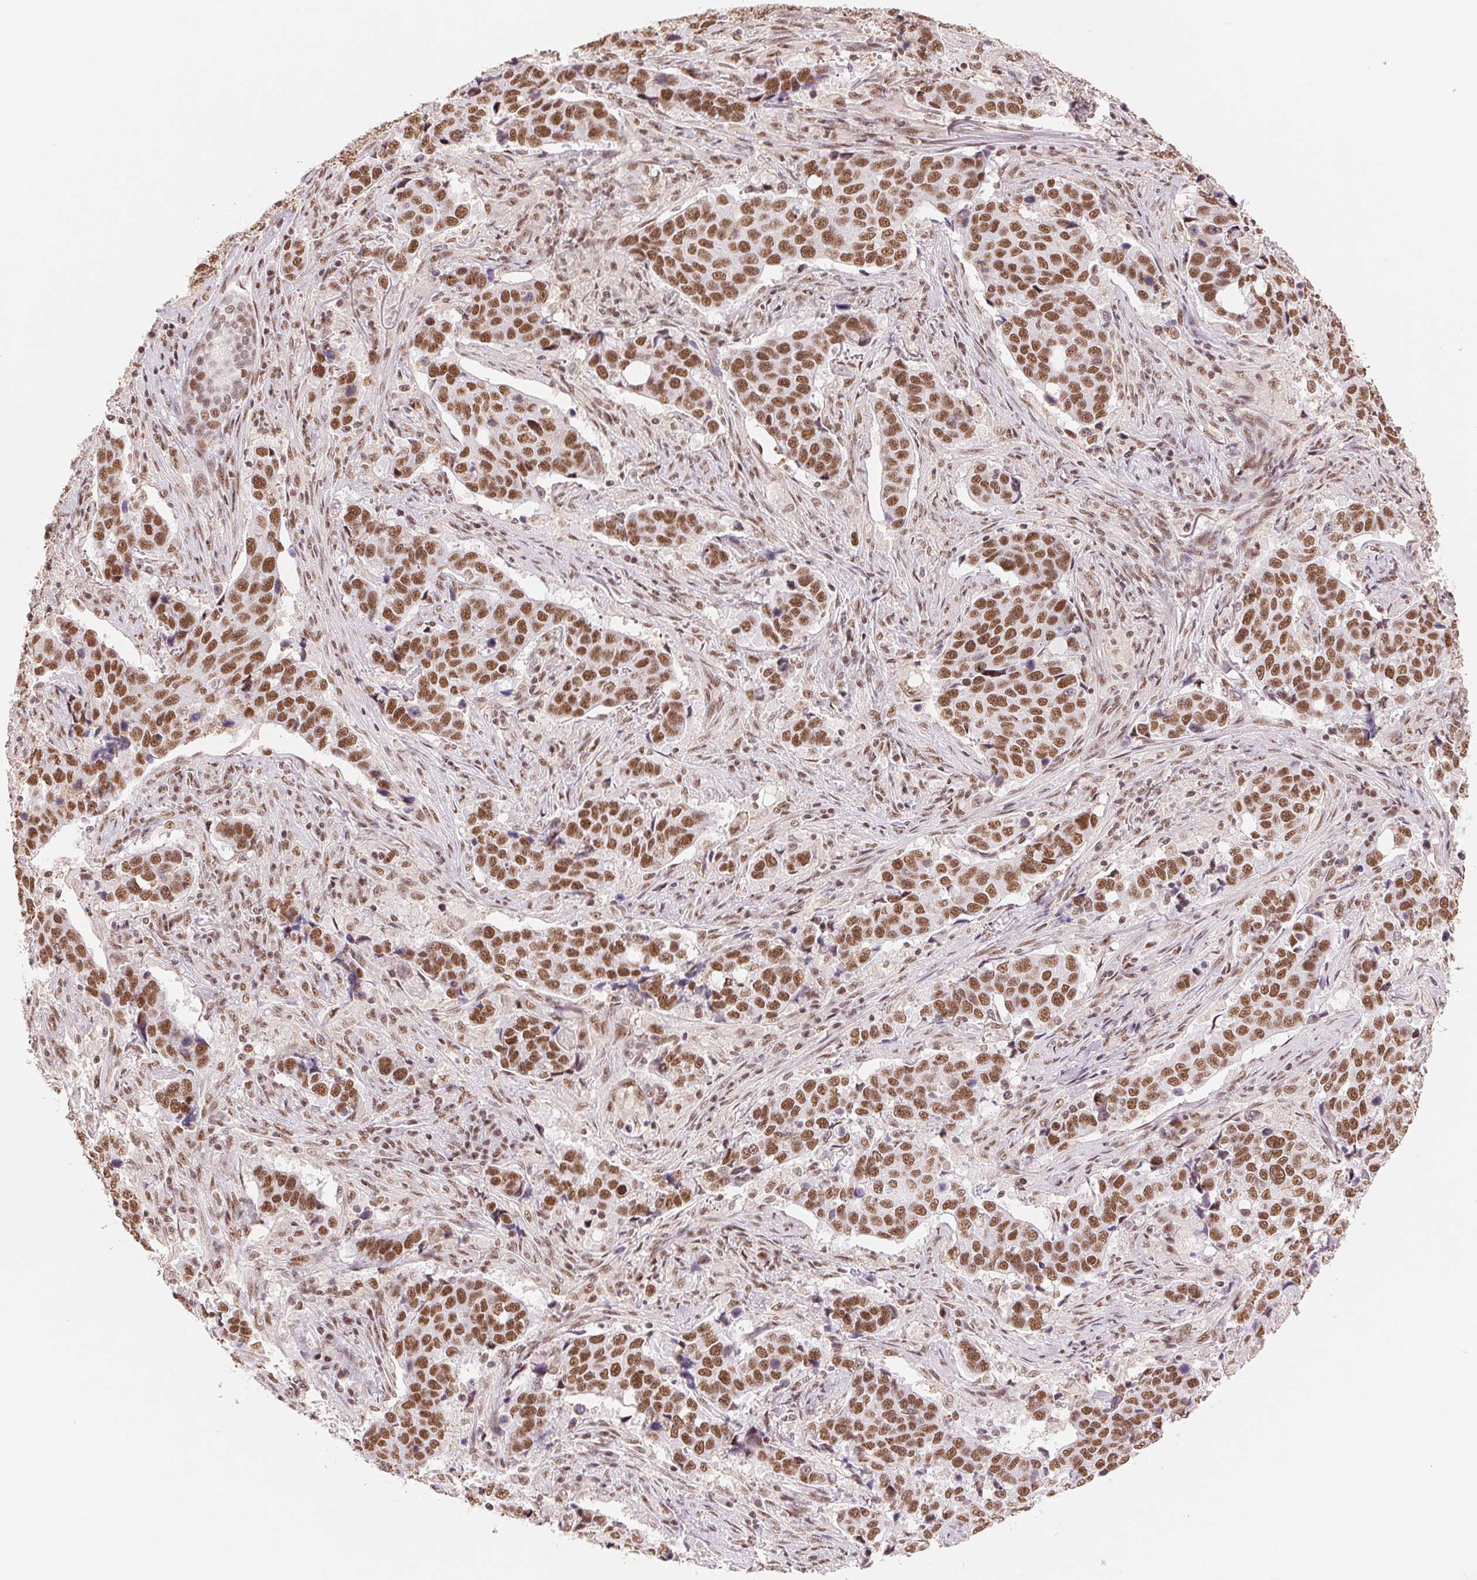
{"staining": {"intensity": "strong", "quantity": ">75%", "location": "nuclear"}, "tissue": "lung cancer", "cell_type": "Tumor cells", "image_type": "cancer", "snomed": [{"axis": "morphology", "description": "Squamous cell carcinoma, NOS"}, {"axis": "topography", "description": "Lymph node"}, {"axis": "topography", "description": "Lung"}], "caption": "A photomicrograph of squamous cell carcinoma (lung) stained for a protein exhibits strong nuclear brown staining in tumor cells. (DAB IHC, brown staining for protein, blue staining for nuclei).", "gene": "SREK1", "patient": {"sex": "male", "age": 61}}